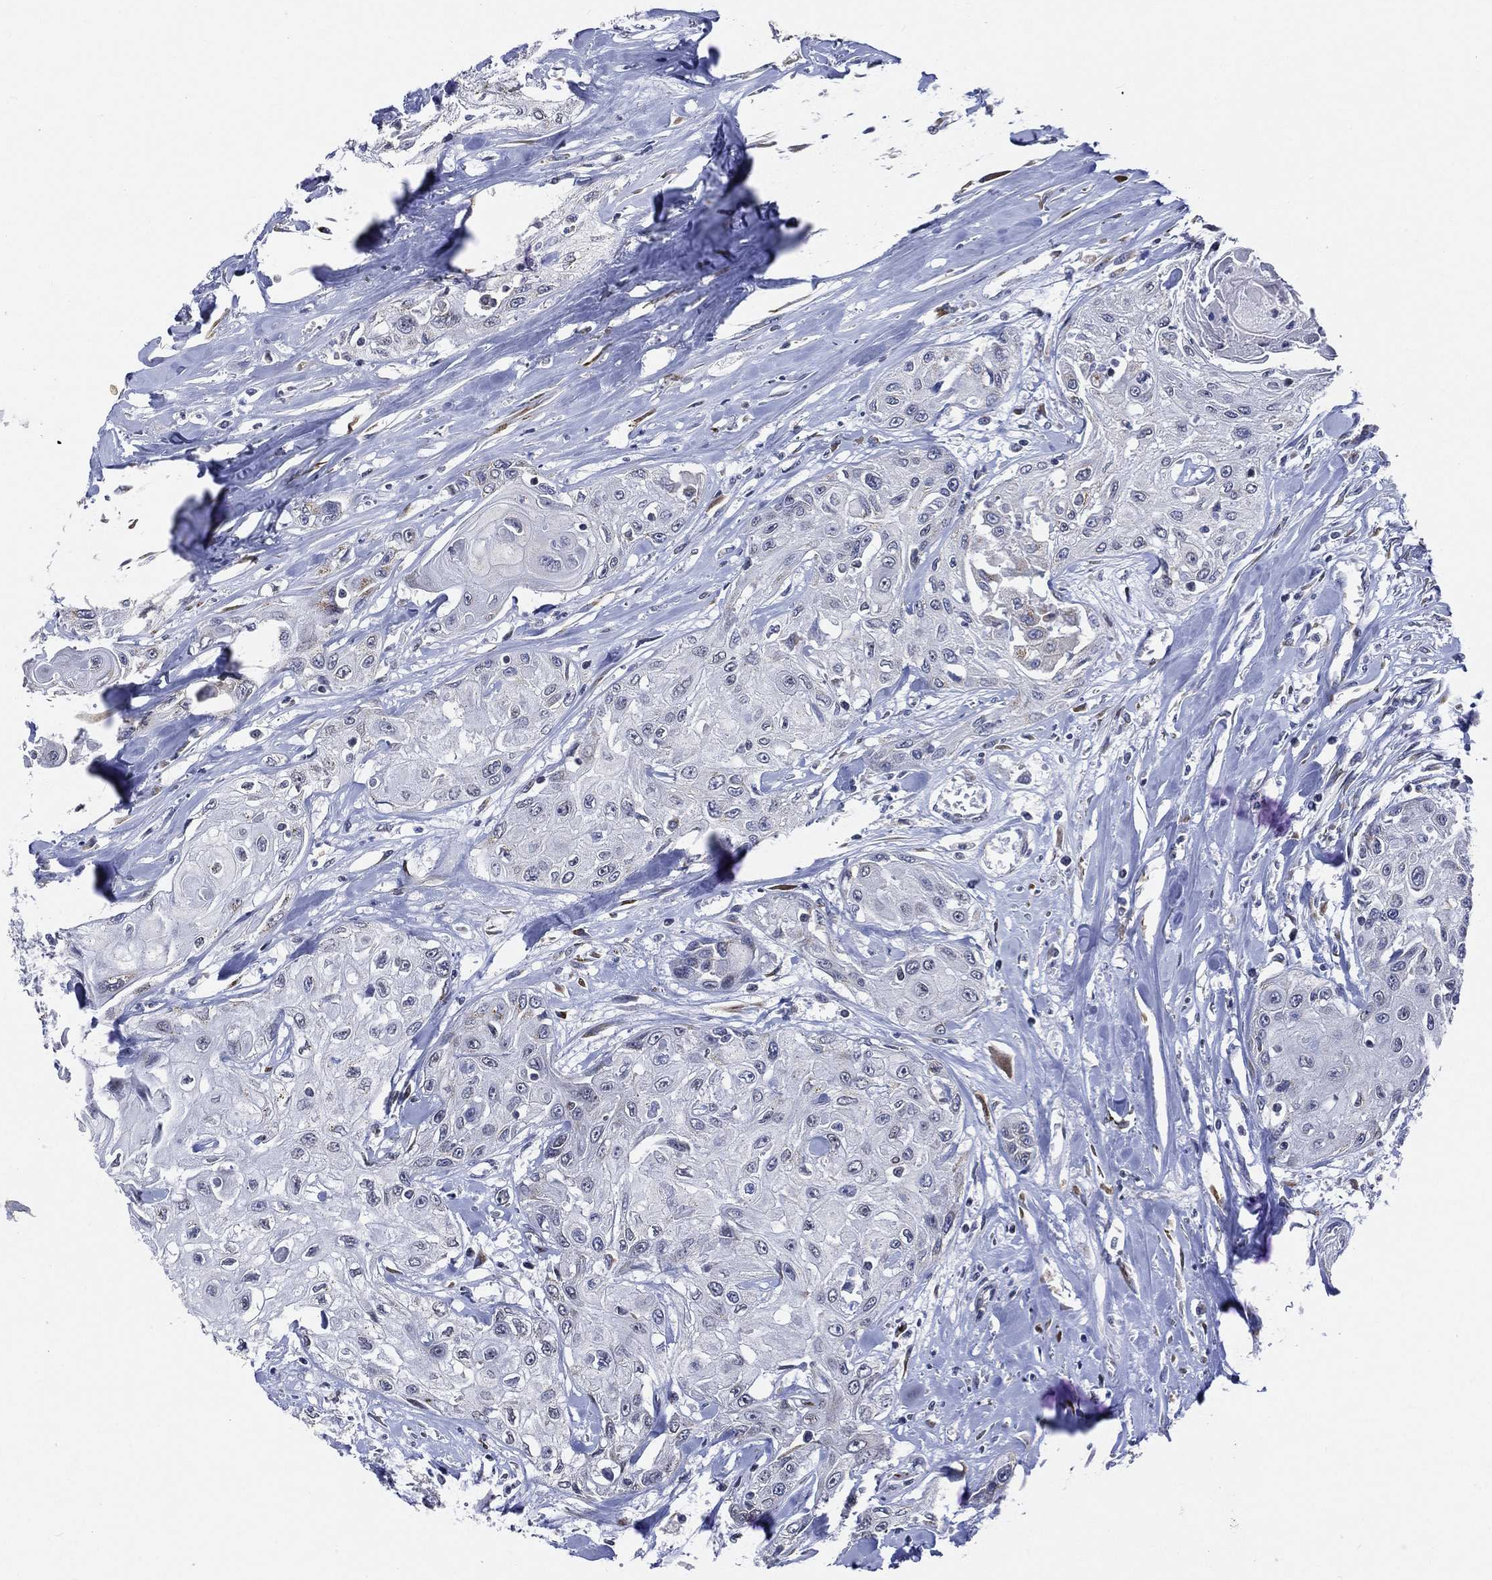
{"staining": {"intensity": "negative", "quantity": "none", "location": "none"}, "tissue": "head and neck cancer", "cell_type": "Tumor cells", "image_type": "cancer", "snomed": [{"axis": "morphology", "description": "Normal tissue, NOS"}, {"axis": "morphology", "description": "Squamous cell carcinoma, NOS"}, {"axis": "topography", "description": "Oral tissue"}, {"axis": "topography", "description": "Peripheral nerve tissue"}, {"axis": "topography", "description": "Head-Neck"}], "caption": "The micrograph exhibits no staining of tumor cells in head and neck squamous cell carcinoma.", "gene": "TICAM1", "patient": {"sex": "female", "age": 59}}